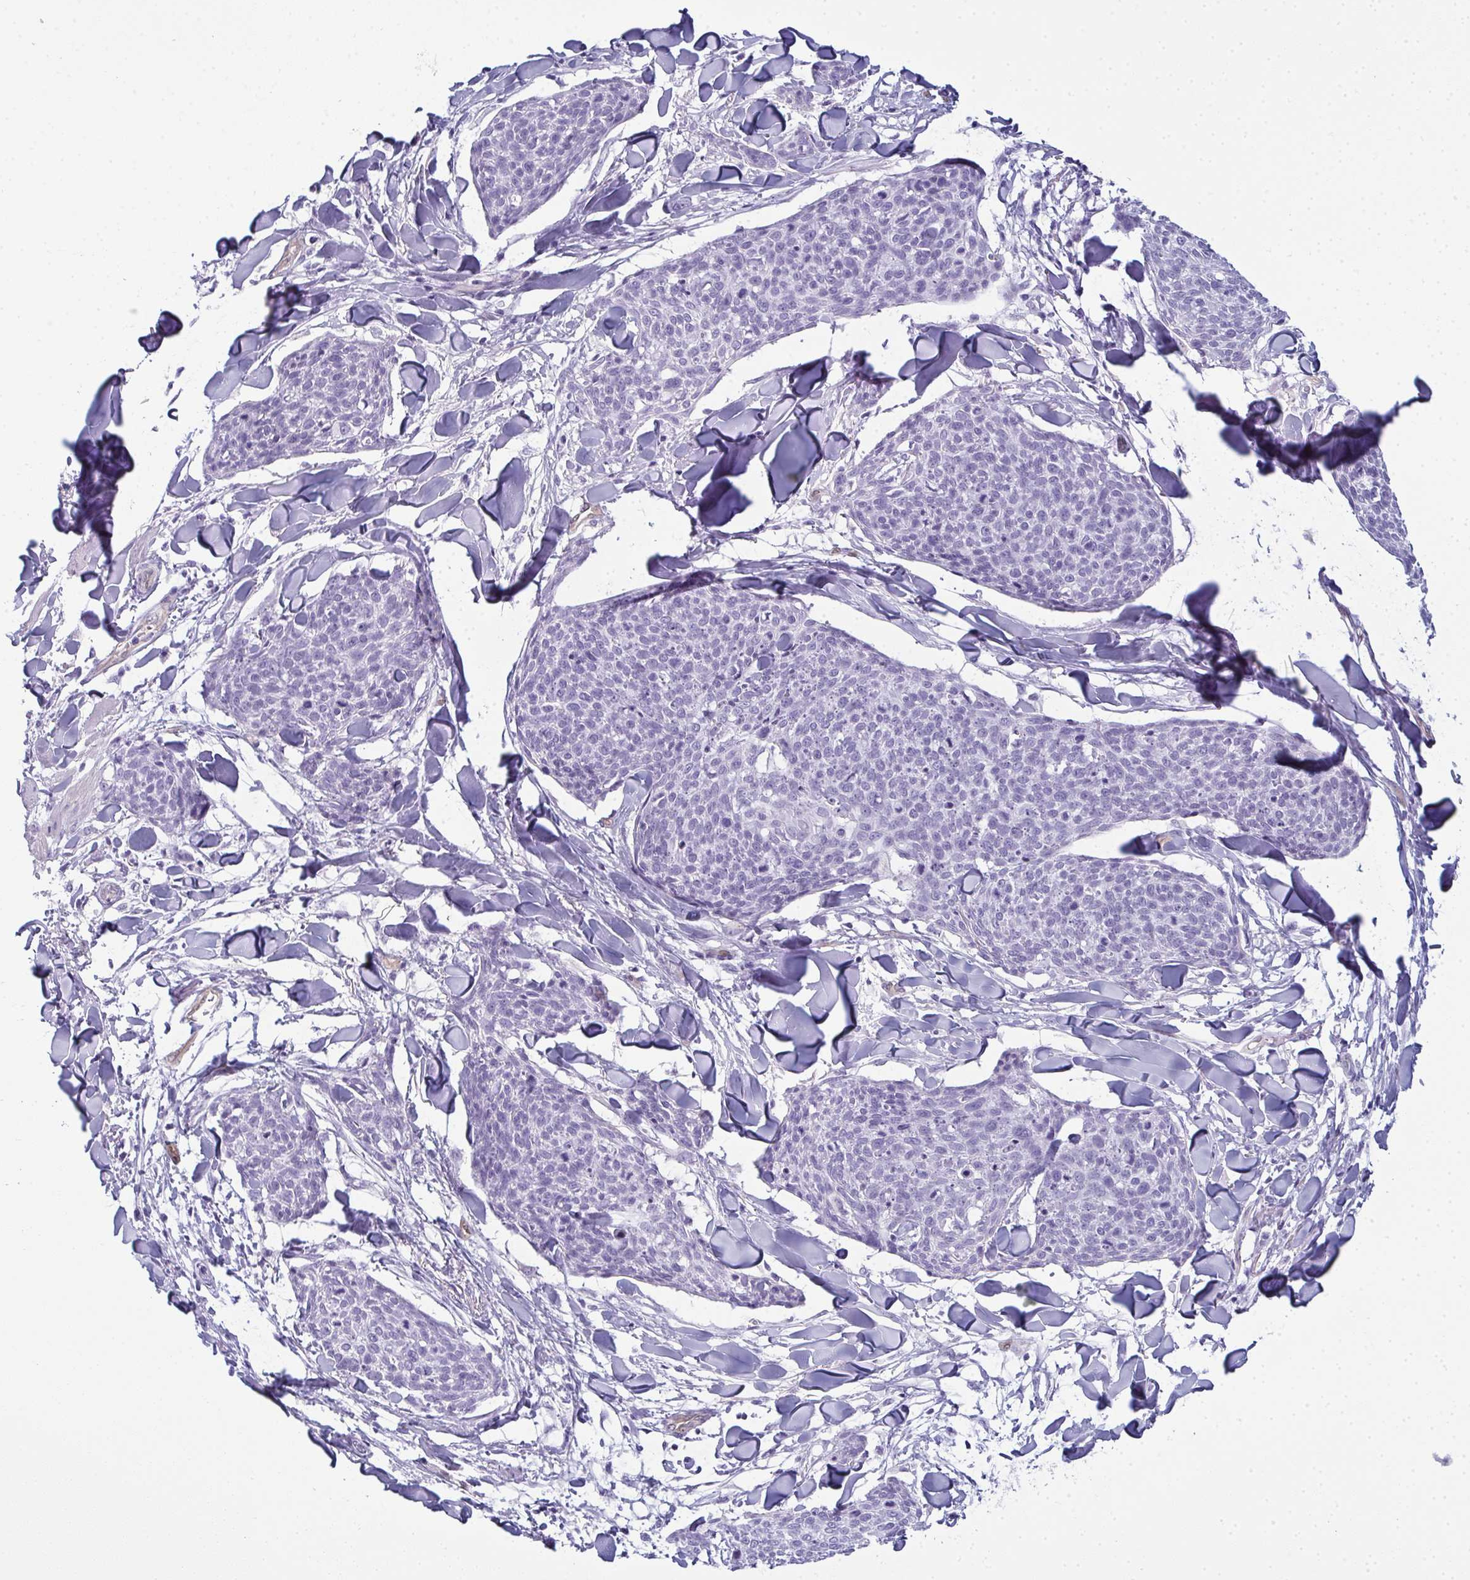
{"staining": {"intensity": "negative", "quantity": "none", "location": "none"}, "tissue": "skin cancer", "cell_type": "Tumor cells", "image_type": "cancer", "snomed": [{"axis": "morphology", "description": "Squamous cell carcinoma, NOS"}, {"axis": "topography", "description": "Skin"}, {"axis": "topography", "description": "Vulva"}], "caption": "Skin squamous cell carcinoma was stained to show a protein in brown. There is no significant staining in tumor cells.", "gene": "CDA", "patient": {"sex": "female", "age": 75}}